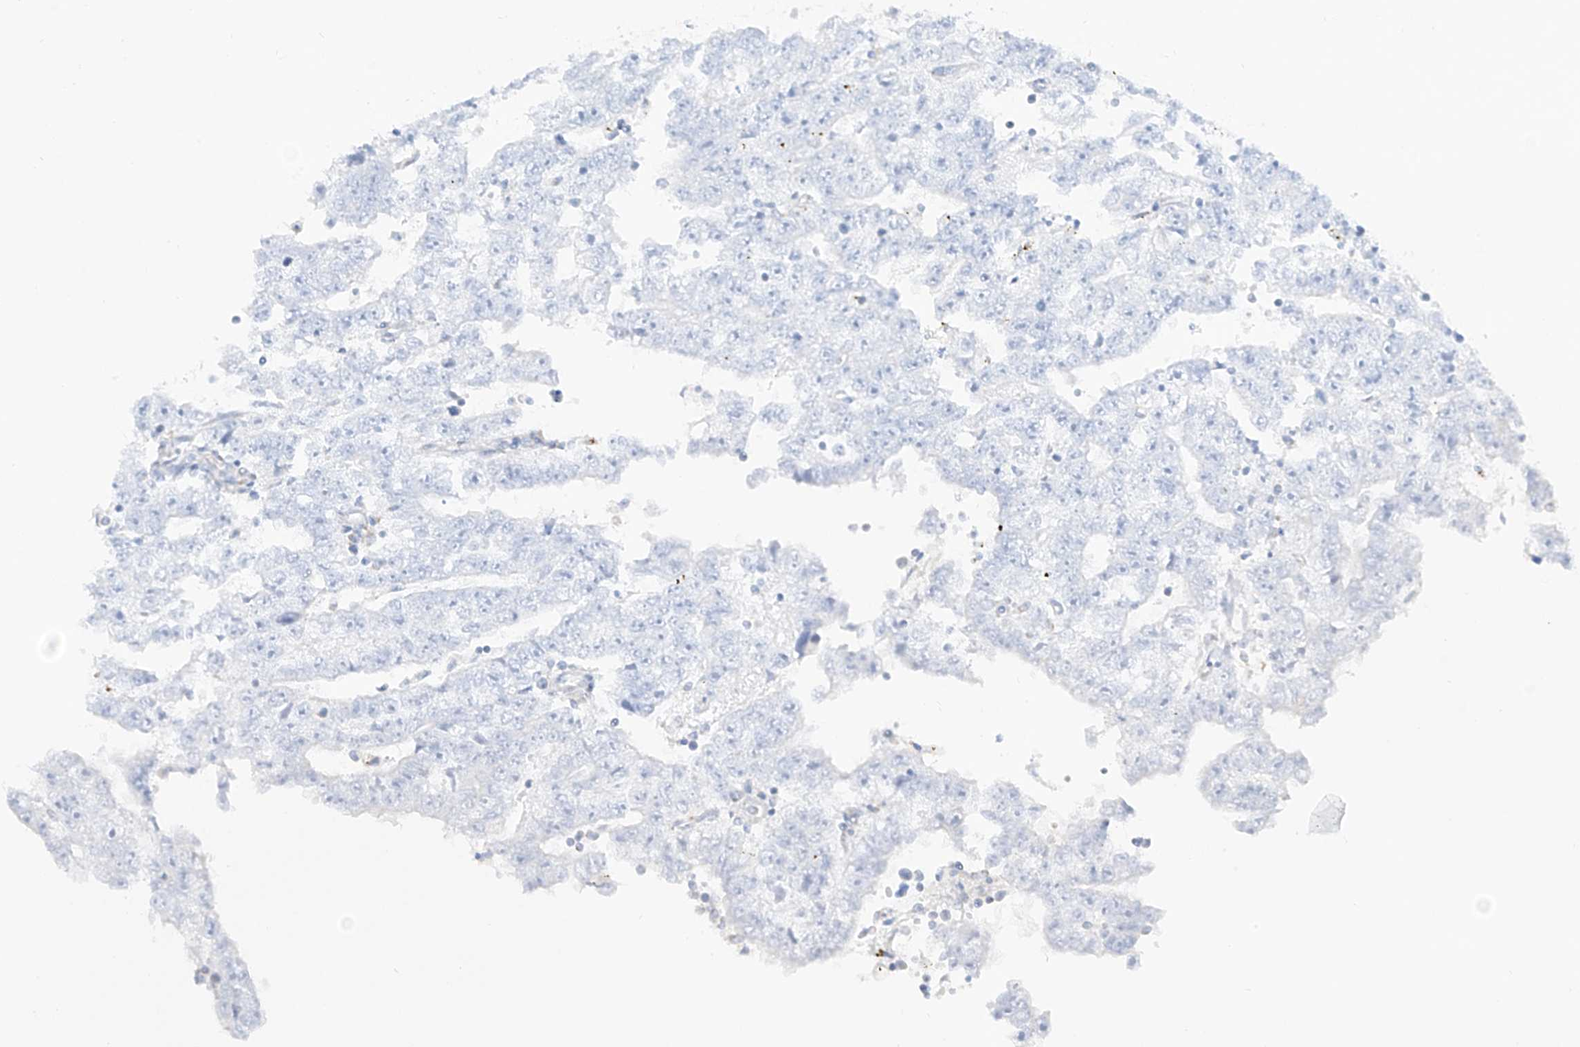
{"staining": {"intensity": "negative", "quantity": "none", "location": "none"}, "tissue": "testis cancer", "cell_type": "Tumor cells", "image_type": "cancer", "snomed": [{"axis": "morphology", "description": "Carcinoma, Embryonal, NOS"}, {"axis": "topography", "description": "Testis"}], "caption": "There is no significant staining in tumor cells of embryonal carcinoma (testis).", "gene": "SLC26A3", "patient": {"sex": "male", "age": 25}}